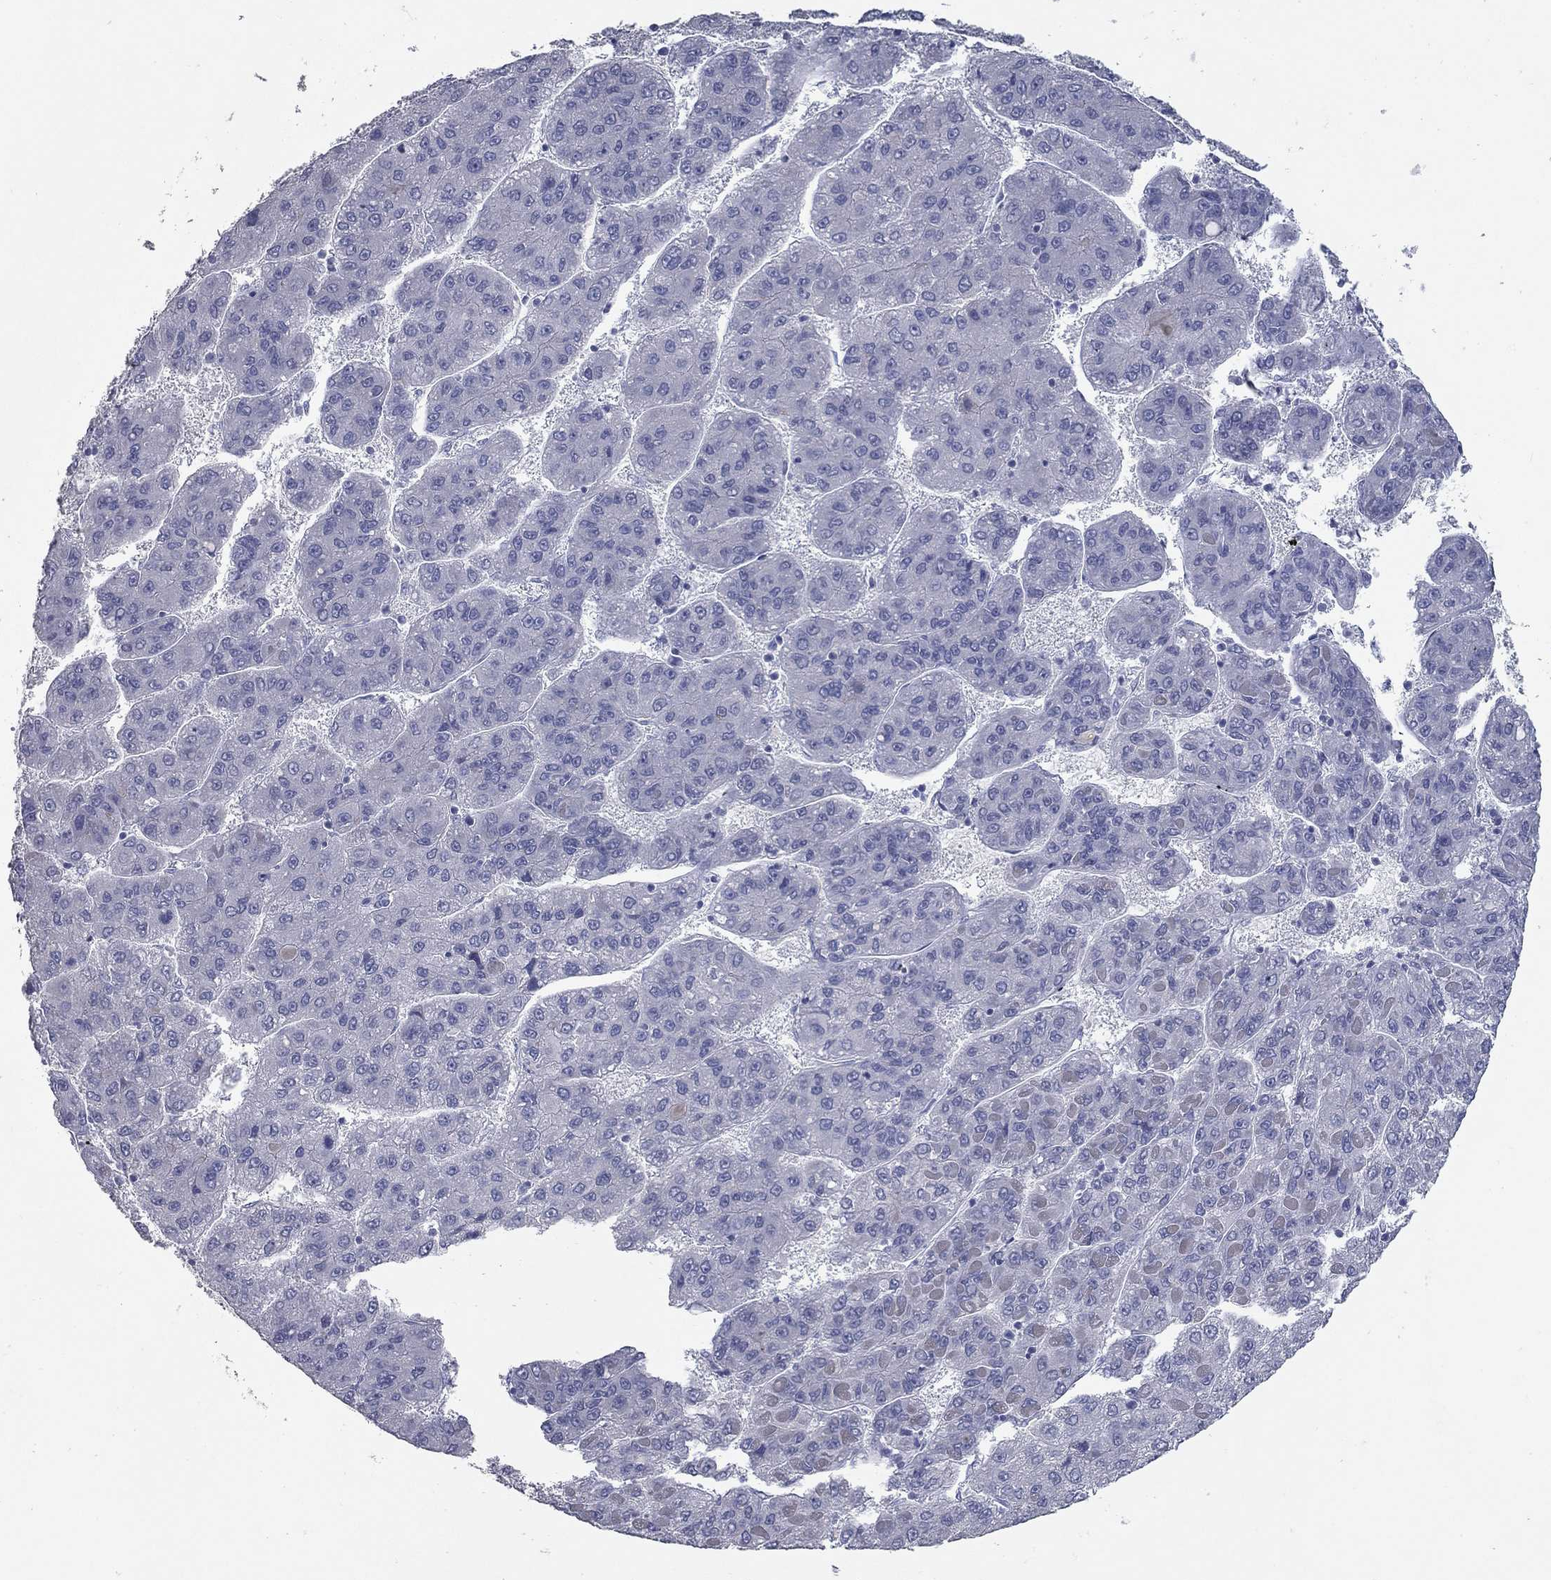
{"staining": {"intensity": "negative", "quantity": "none", "location": "none"}, "tissue": "liver cancer", "cell_type": "Tumor cells", "image_type": "cancer", "snomed": [{"axis": "morphology", "description": "Carcinoma, Hepatocellular, NOS"}, {"axis": "topography", "description": "Liver"}], "caption": "IHC photomicrograph of human liver hepatocellular carcinoma stained for a protein (brown), which reveals no positivity in tumor cells. The staining was performed using DAB (3,3'-diaminobenzidine) to visualize the protein expression in brown, while the nuclei were stained in blue with hematoxylin (Magnification: 20x).", "gene": "TAC1", "patient": {"sex": "female", "age": 82}}